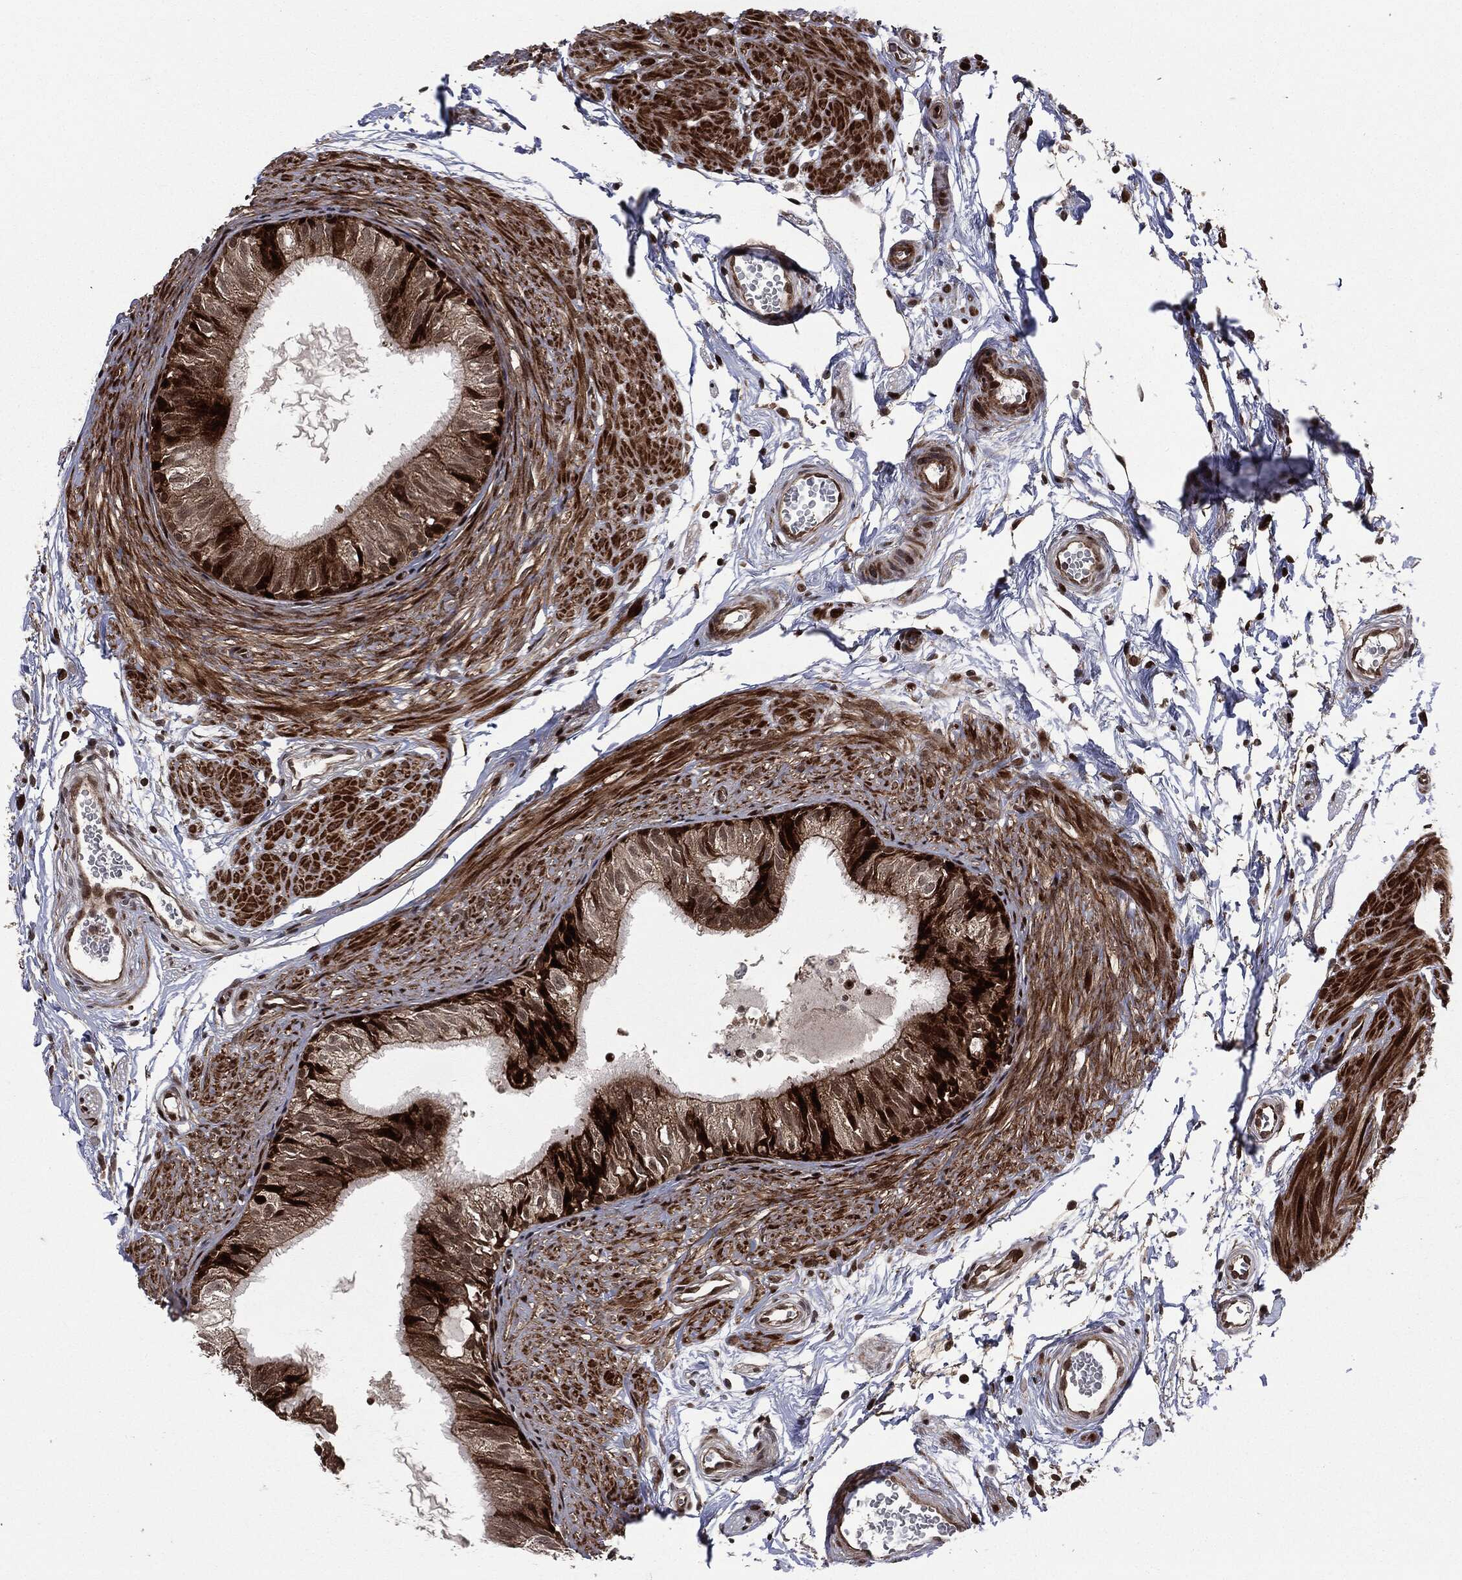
{"staining": {"intensity": "strong", "quantity": "25%-75%", "location": "cytoplasmic/membranous,nuclear"}, "tissue": "epididymis", "cell_type": "Glandular cells", "image_type": "normal", "snomed": [{"axis": "morphology", "description": "Normal tissue, NOS"}, {"axis": "topography", "description": "Epididymis"}], "caption": "A high amount of strong cytoplasmic/membranous,nuclear positivity is seen in about 25%-75% of glandular cells in unremarkable epididymis. (Stains: DAB (3,3'-diaminobenzidine) in brown, nuclei in blue, Microscopy: brightfield microscopy at high magnification).", "gene": "SMAD4", "patient": {"sex": "male", "age": 22}}